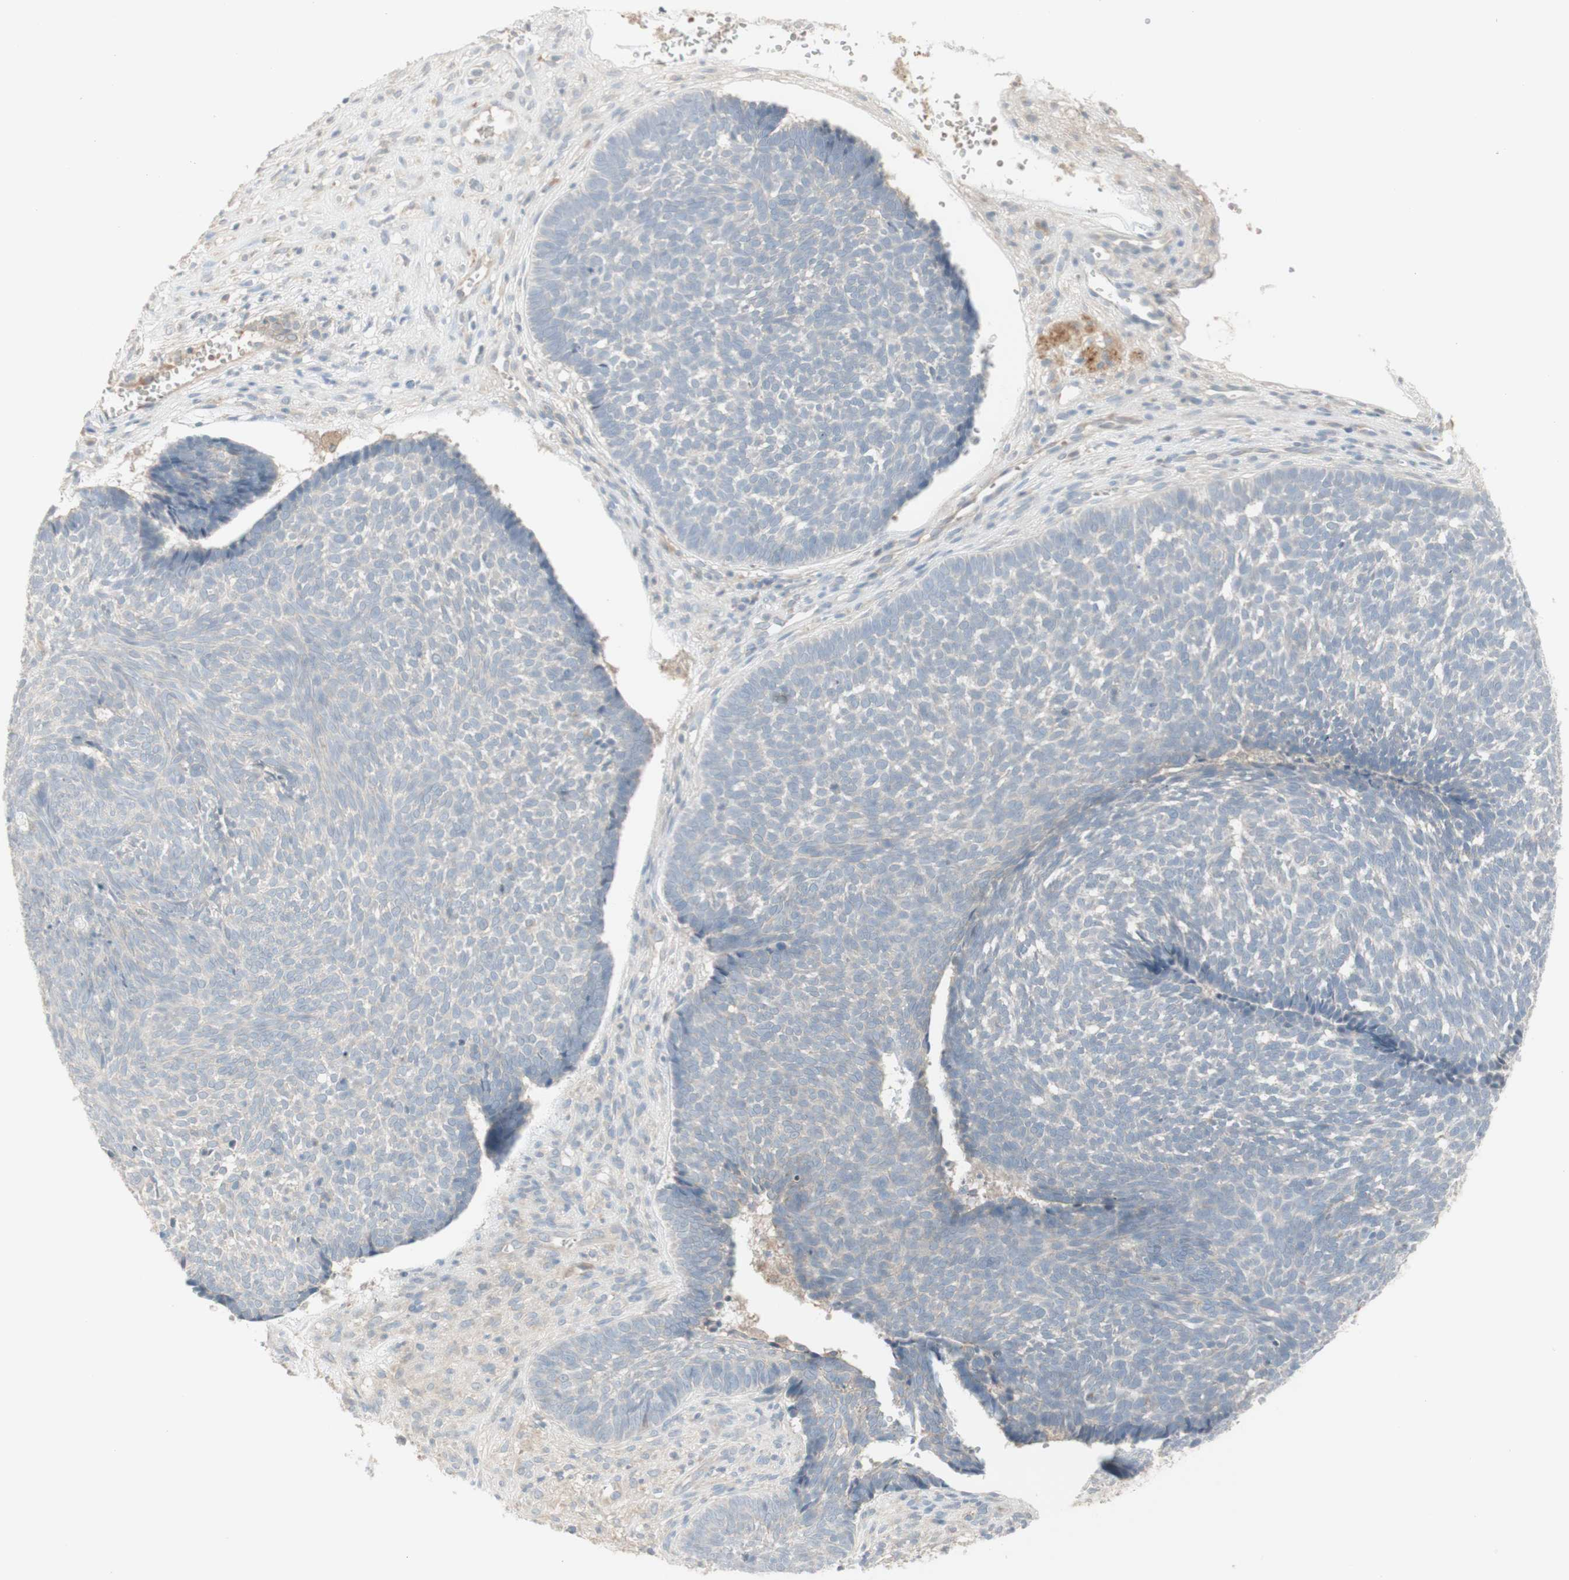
{"staining": {"intensity": "negative", "quantity": "none", "location": "none"}, "tissue": "skin cancer", "cell_type": "Tumor cells", "image_type": "cancer", "snomed": [{"axis": "morphology", "description": "Basal cell carcinoma"}, {"axis": "topography", "description": "Skin"}], "caption": "Immunohistochemistry photomicrograph of neoplastic tissue: human skin cancer stained with DAB (3,3'-diaminobenzidine) displays no significant protein positivity in tumor cells.", "gene": "PTGER4", "patient": {"sex": "male", "age": 84}}